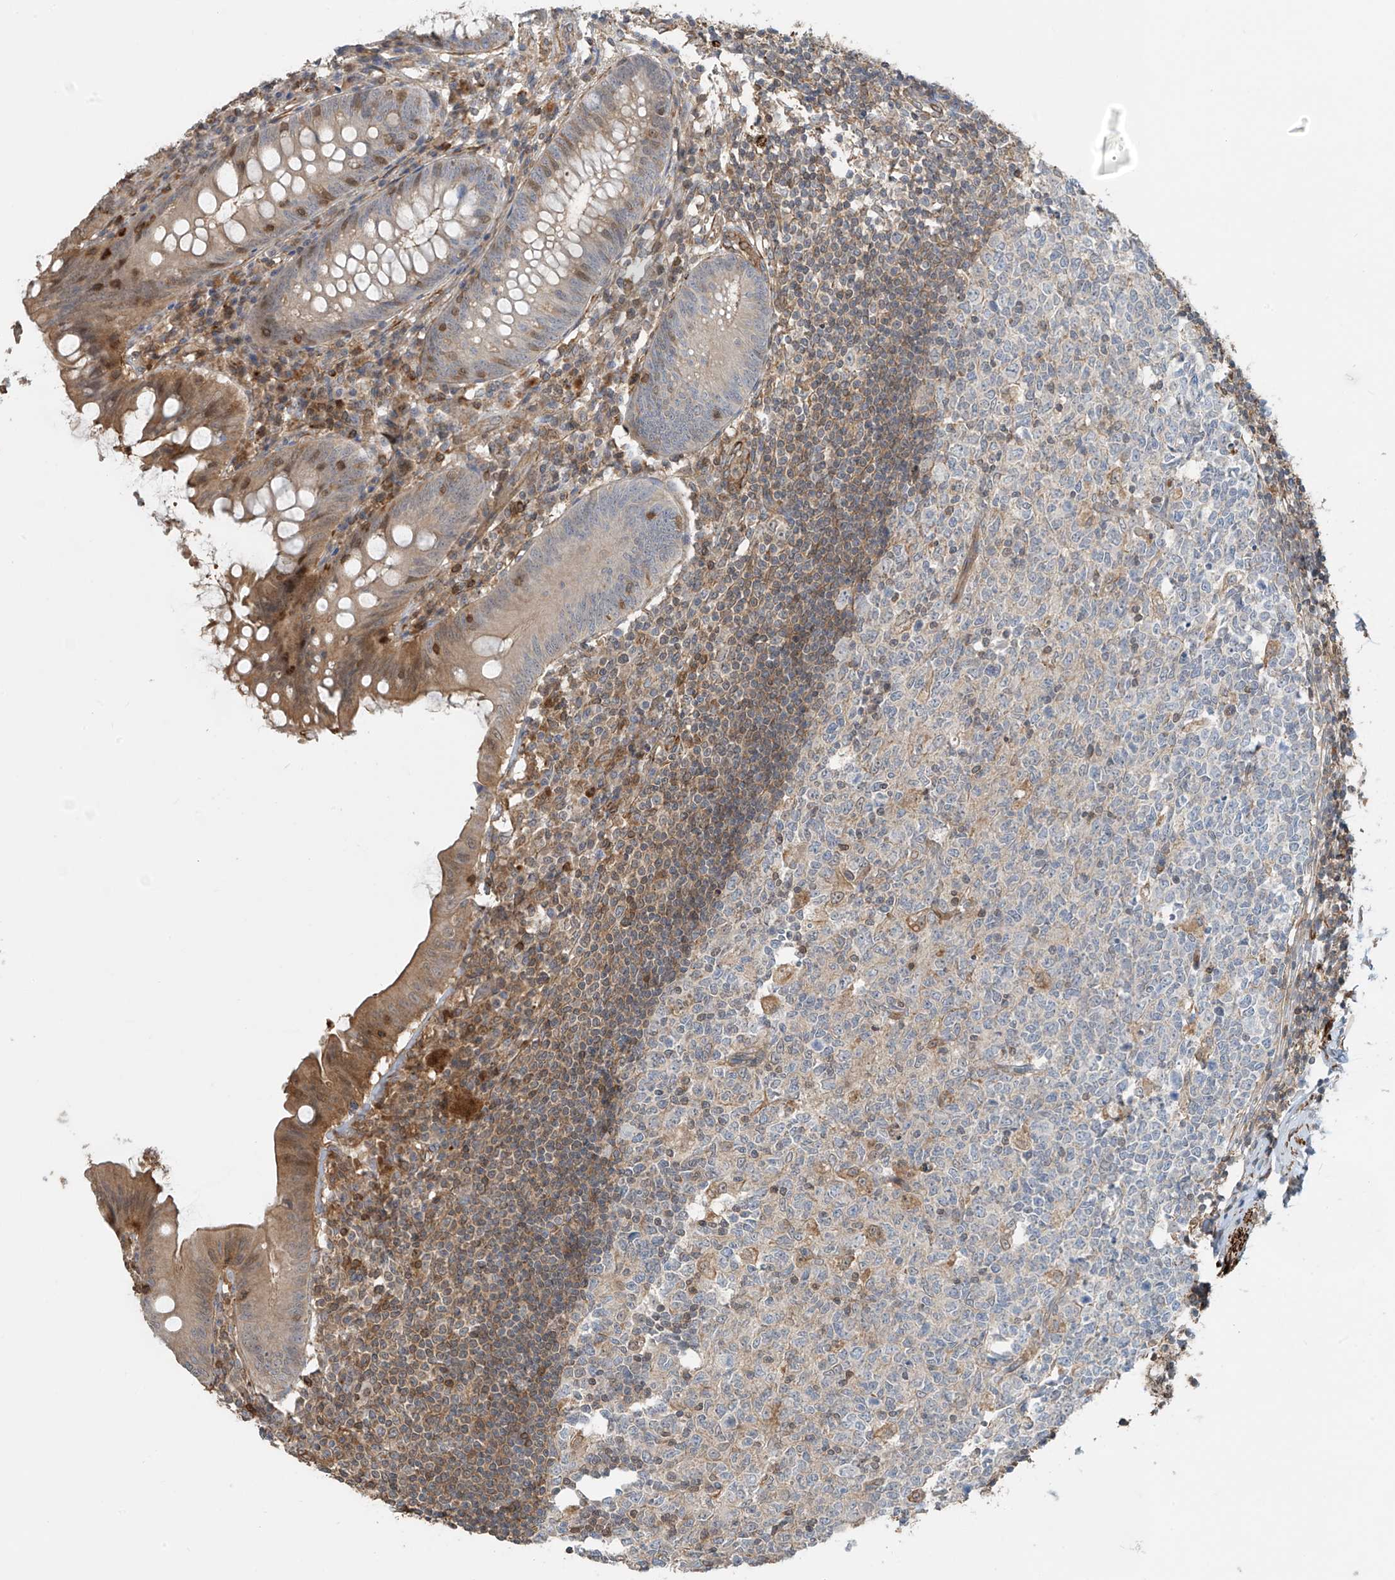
{"staining": {"intensity": "moderate", "quantity": "25%-75%", "location": "cytoplasmic/membranous"}, "tissue": "appendix", "cell_type": "Glandular cells", "image_type": "normal", "snomed": [{"axis": "morphology", "description": "Normal tissue, NOS"}, {"axis": "topography", "description": "Appendix"}], "caption": "Immunohistochemistry photomicrograph of unremarkable appendix: appendix stained using immunohistochemistry (IHC) reveals medium levels of moderate protein expression localized specifically in the cytoplasmic/membranous of glandular cells, appearing as a cytoplasmic/membranous brown color.", "gene": "SH3BGRL3", "patient": {"sex": "female", "age": 54}}